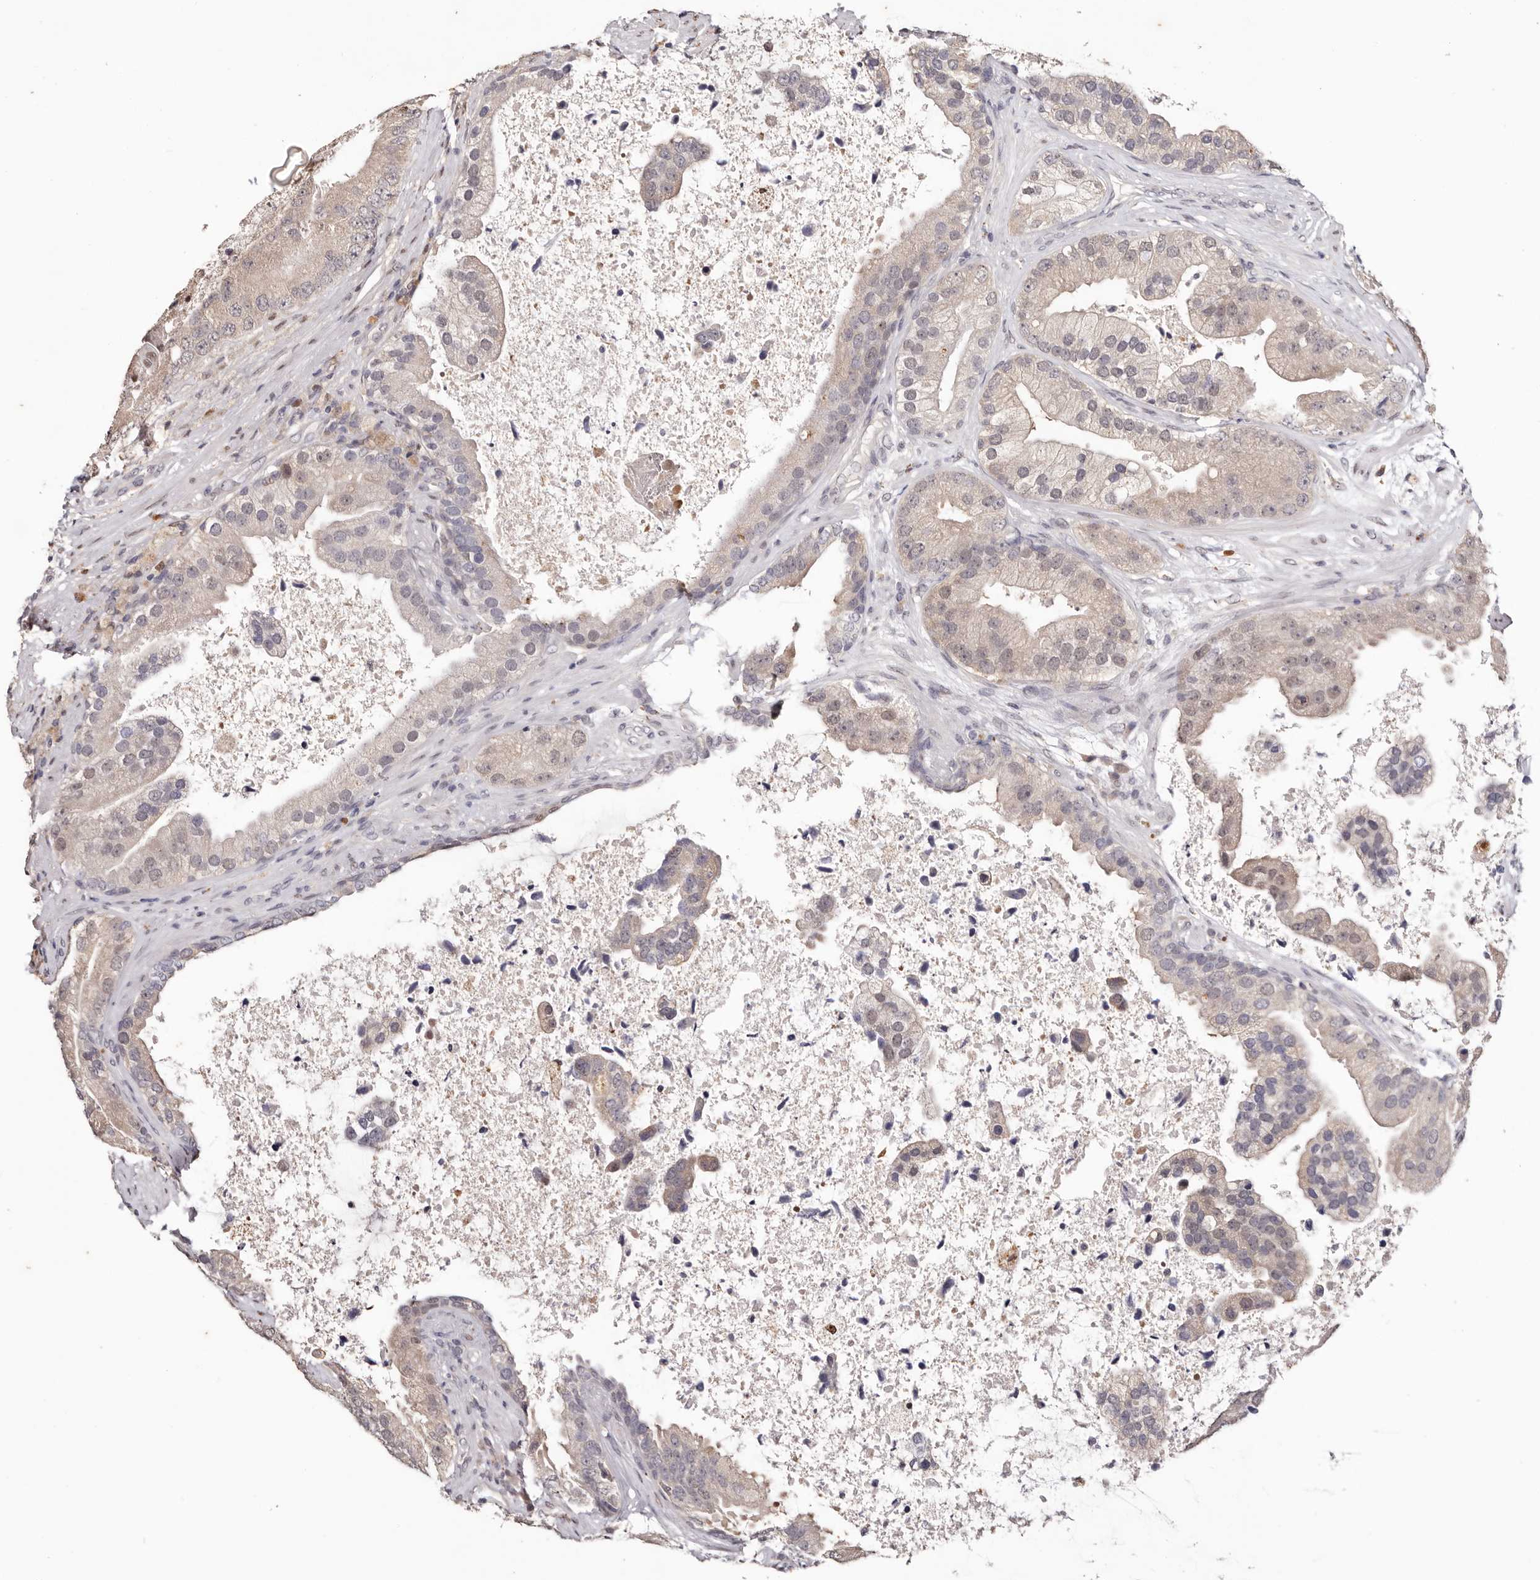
{"staining": {"intensity": "weak", "quantity": "<25%", "location": "cytoplasmic/membranous"}, "tissue": "prostate cancer", "cell_type": "Tumor cells", "image_type": "cancer", "snomed": [{"axis": "morphology", "description": "Adenocarcinoma, High grade"}, {"axis": "topography", "description": "Prostate"}], "caption": "Adenocarcinoma (high-grade) (prostate) was stained to show a protein in brown. There is no significant positivity in tumor cells.", "gene": "TYW3", "patient": {"sex": "male", "age": 70}}